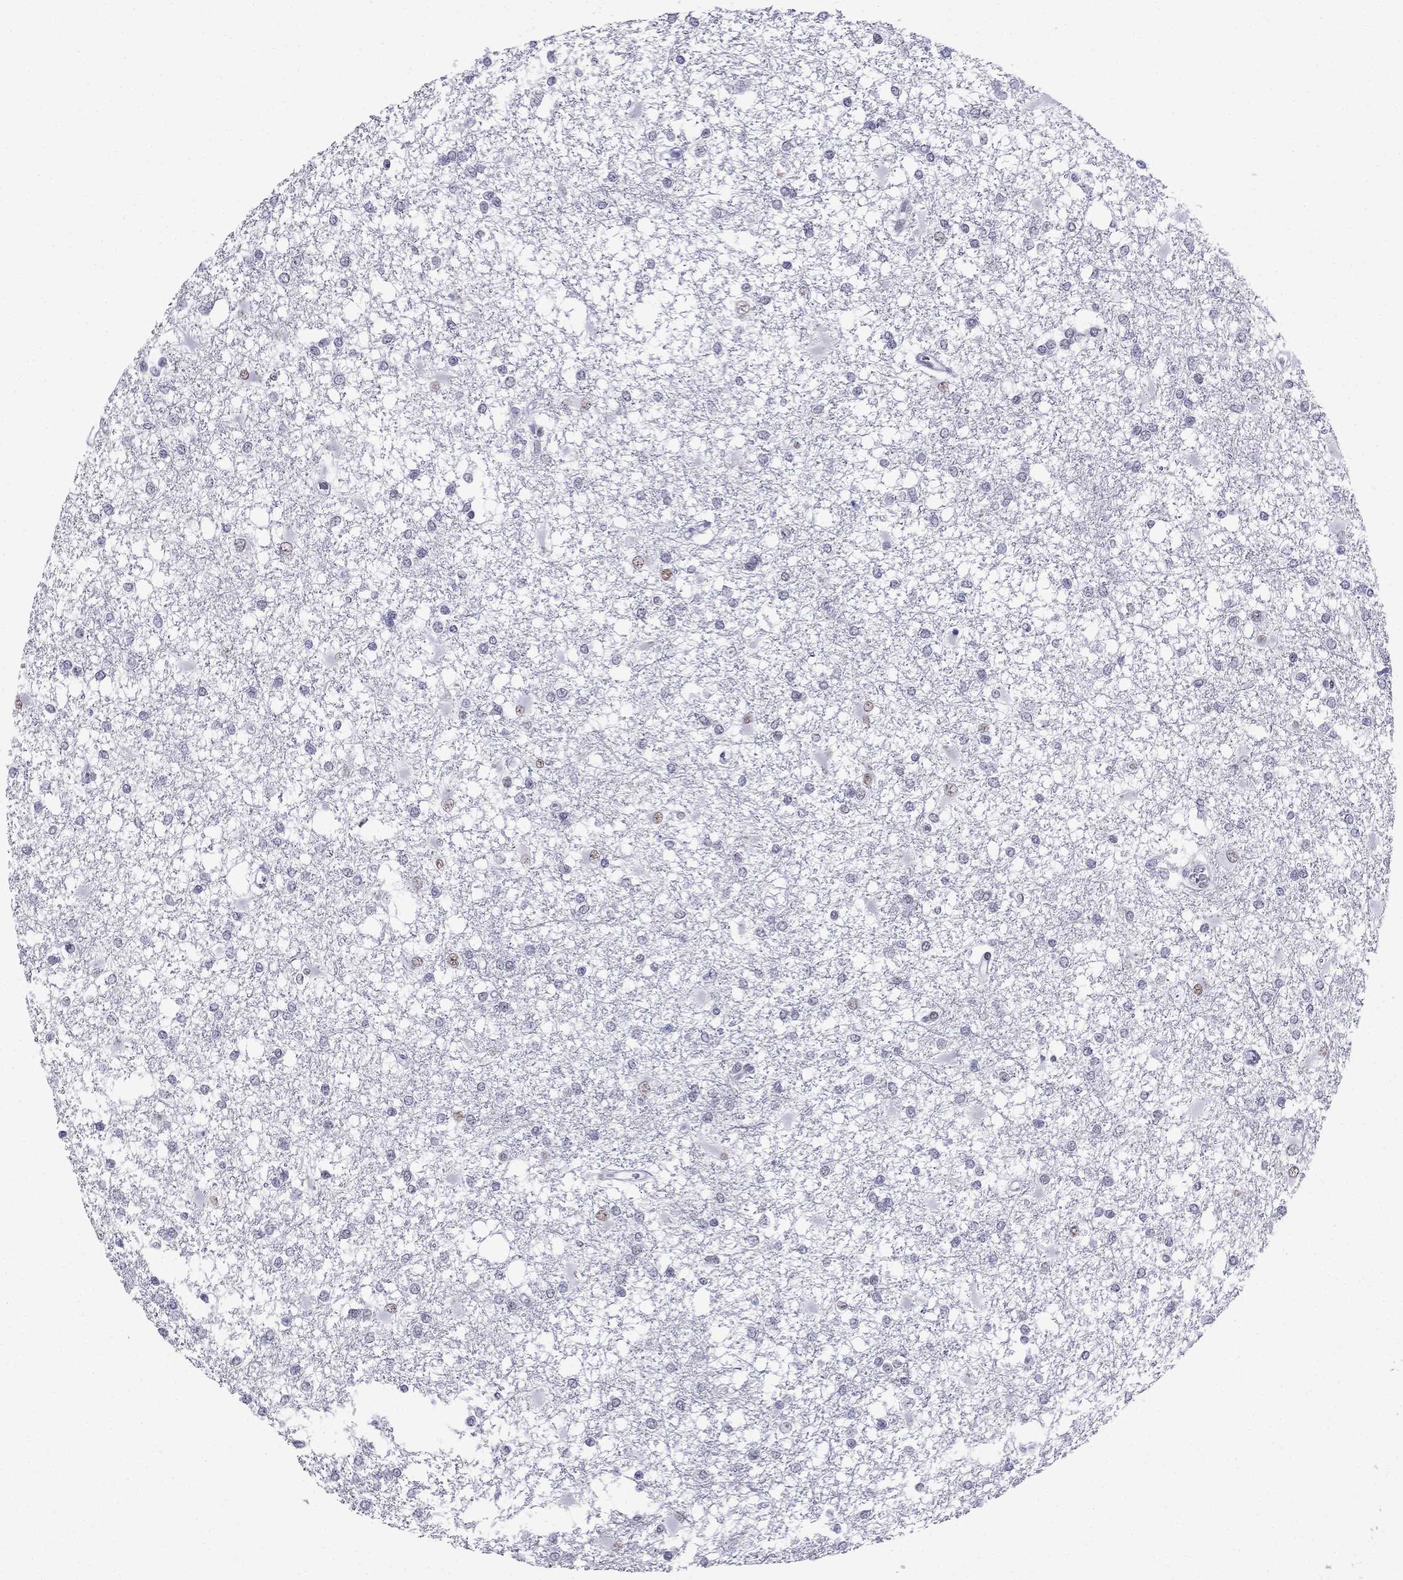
{"staining": {"intensity": "negative", "quantity": "none", "location": "none"}, "tissue": "glioma", "cell_type": "Tumor cells", "image_type": "cancer", "snomed": [{"axis": "morphology", "description": "Glioma, malignant, High grade"}, {"axis": "topography", "description": "Cerebral cortex"}], "caption": "This histopathology image is of high-grade glioma (malignant) stained with immunohistochemistry to label a protein in brown with the nuclei are counter-stained blue. There is no expression in tumor cells.", "gene": "PPM1G", "patient": {"sex": "male", "age": 79}}